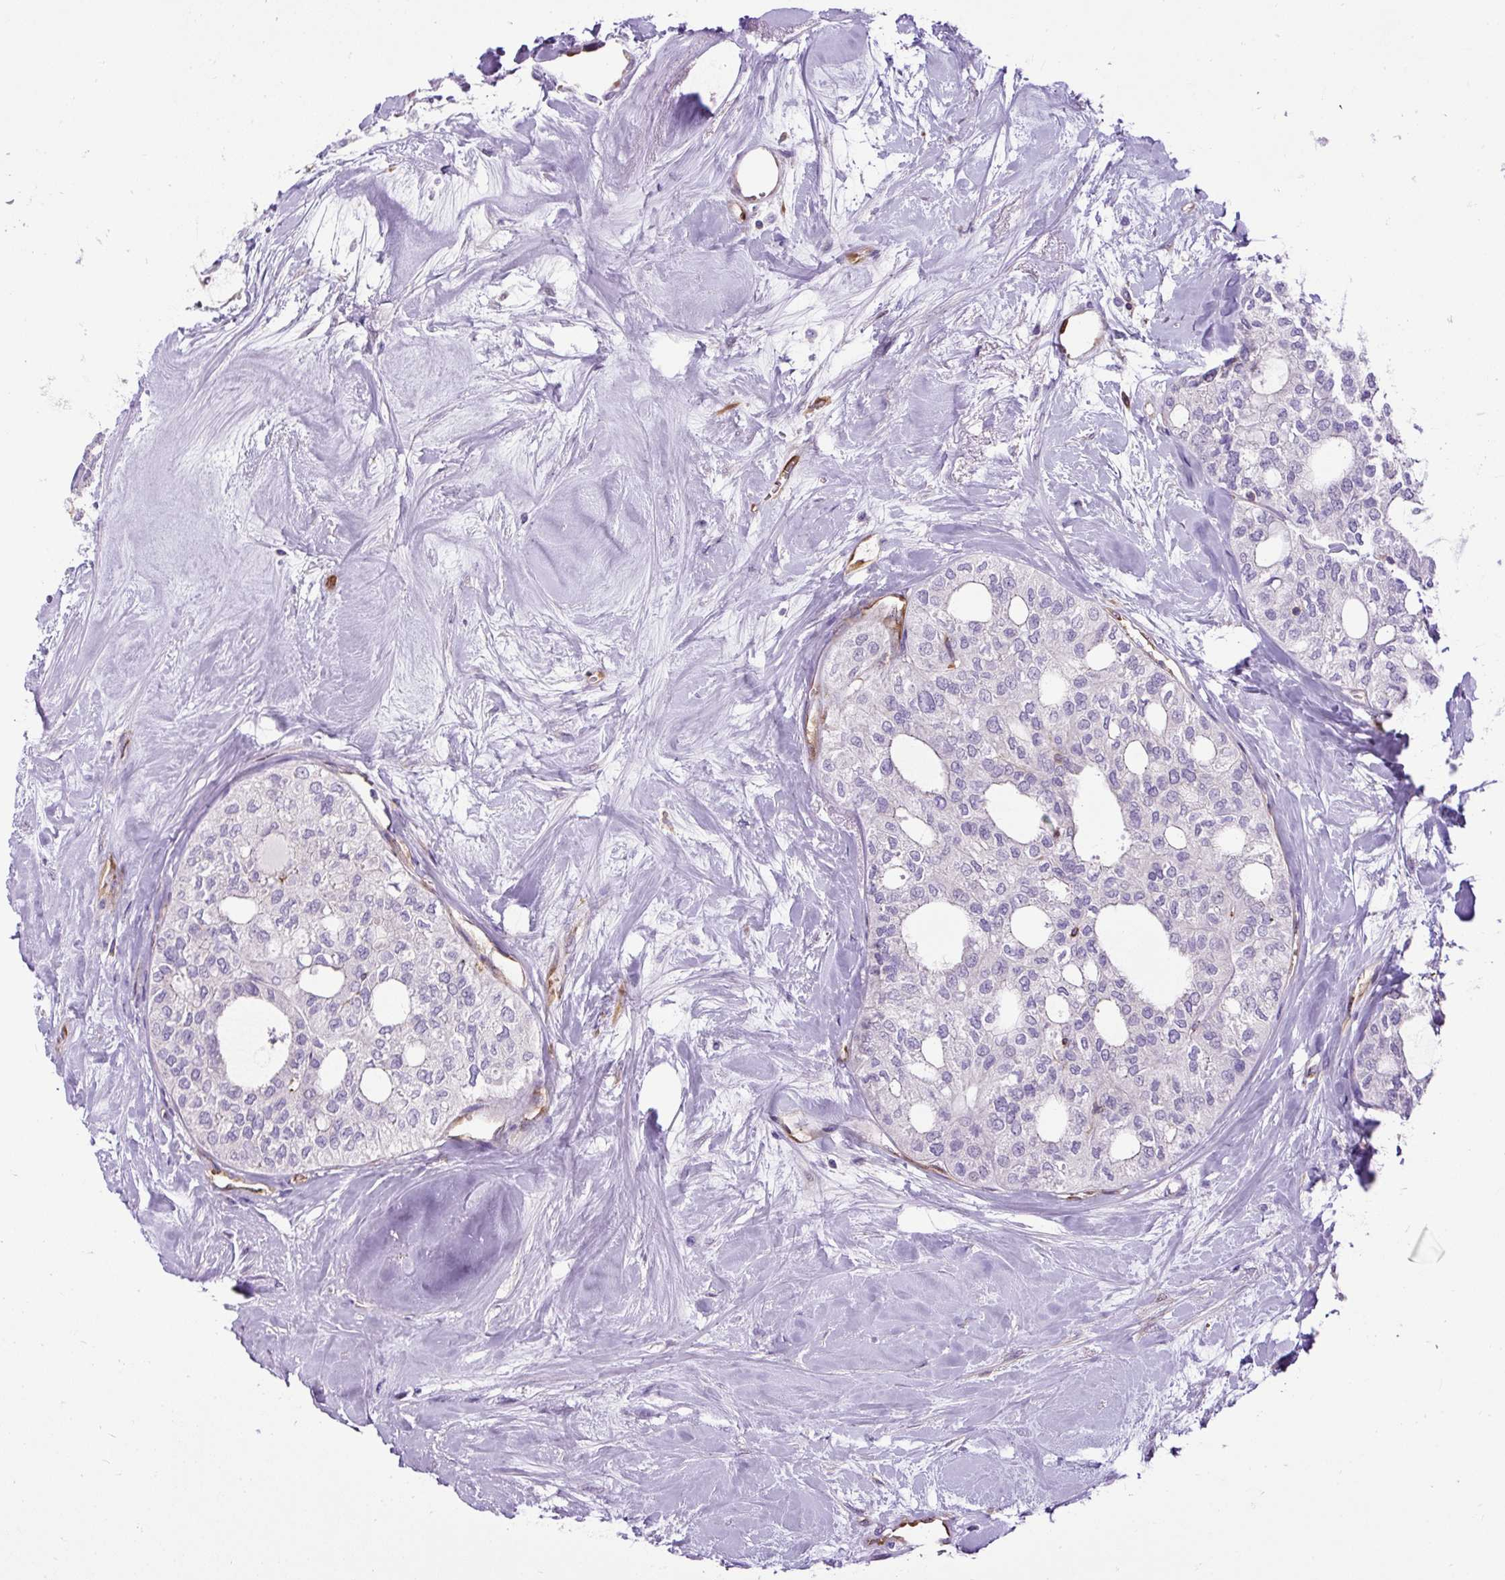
{"staining": {"intensity": "negative", "quantity": "none", "location": "none"}, "tissue": "thyroid cancer", "cell_type": "Tumor cells", "image_type": "cancer", "snomed": [{"axis": "morphology", "description": "Follicular adenoma carcinoma, NOS"}, {"axis": "topography", "description": "Thyroid gland"}], "caption": "Photomicrograph shows no protein staining in tumor cells of follicular adenoma carcinoma (thyroid) tissue.", "gene": "MAP1S", "patient": {"sex": "male", "age": 75}}